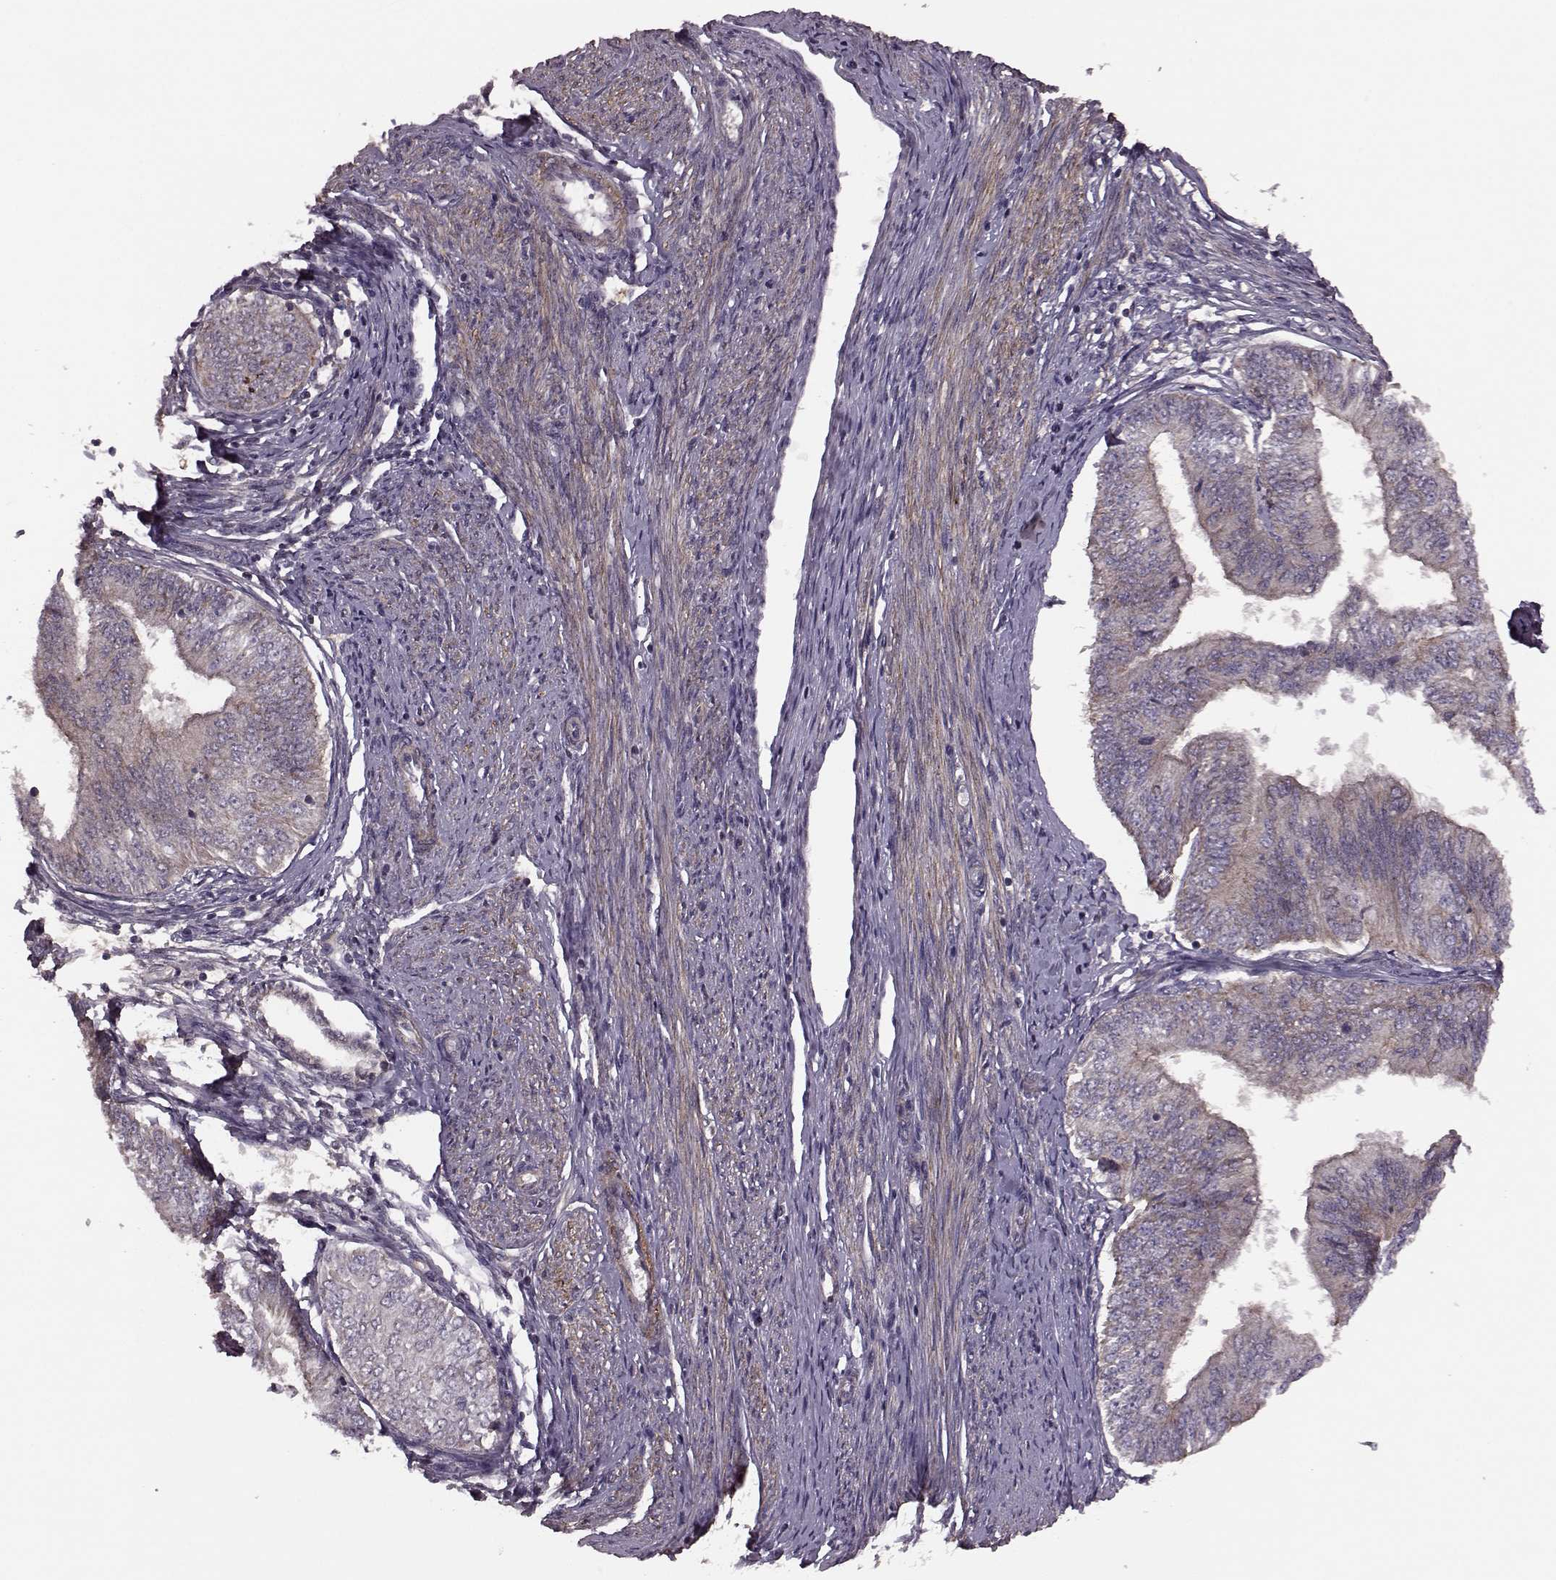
{"staining": {"intensity": "weak", "quantity": ">75%", "location": "cytoplasmic/membranous"}, "tissue": "endometrial cancer", "cell_type": "Tumor cells", "image_type": "cancer", "snomed": [{"axis": "morphology", "description": "Adenocarcinoma, NOS"}, {"axis": "topography", "description": "Endometrium"}], "caption": "A micrograph showing weak cytoplasmic/membranous expression in about >75% of tumor cells in endometrial cancer (adenocarcinoma), as visualized by brown immunohistochemical staining.", "gene": "FNIP2", "patient": {"sex": "female", "age": 58}}